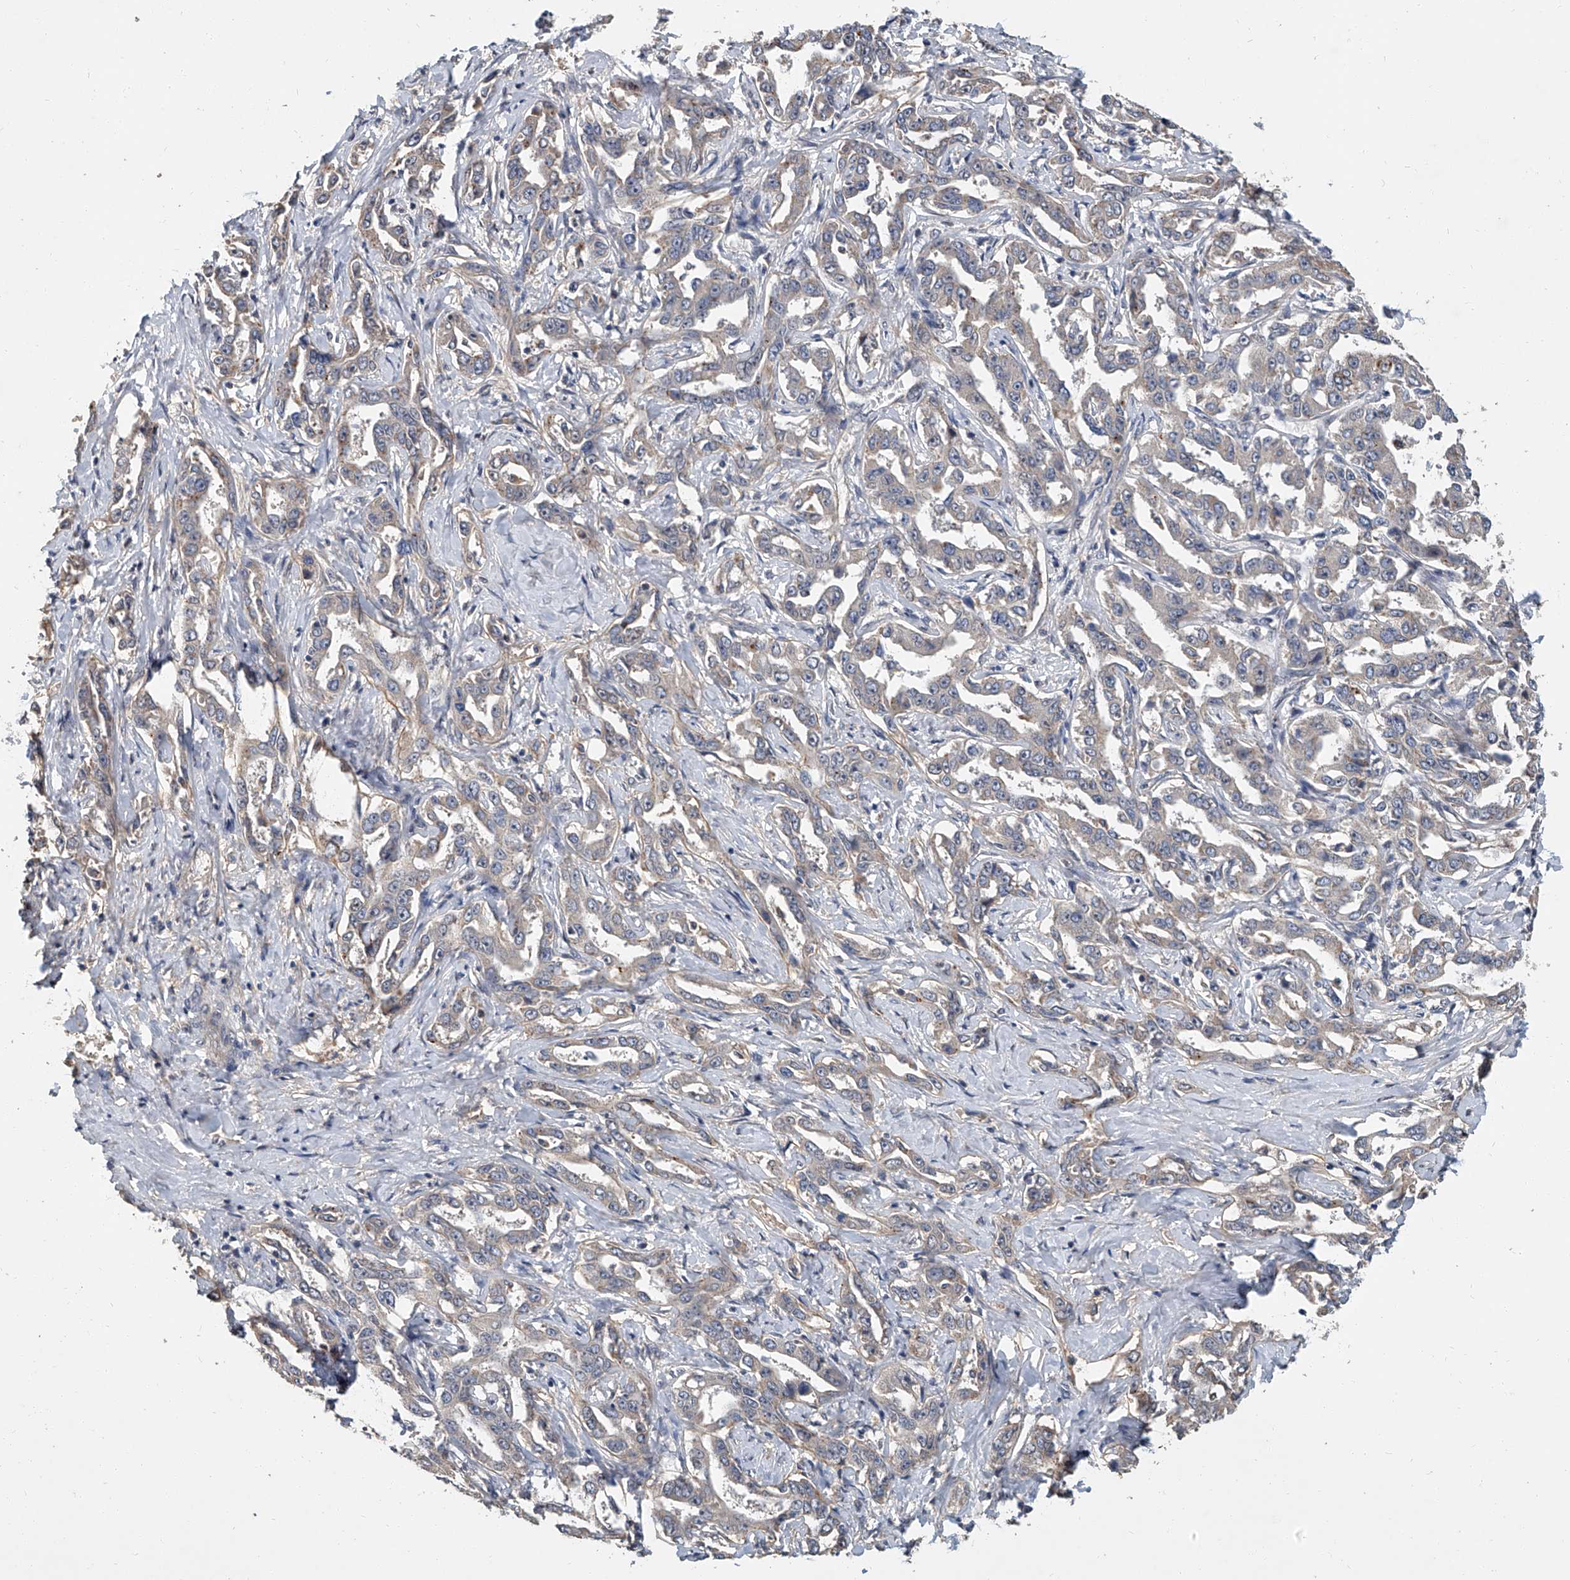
{"staining": {"intensity": "weak", "quantity": ">75%", "location": "cytoplasmic/membranous"}, "tissue": "liver cancer", "cell_type": "Tumor cells", "image_type": "cancer", "snomed": [{"axis": "morphology", "description": "Cholangiocarcinoma"}, {"axis": "topography", "description": "Liver"}], "caption": "Immunohistochemical staining of cholangiocarcinoma (liver) demonstrates weak cytoplasmic/membranous protein staining in about >75% of tumor cells. Using DAB (brown) and hematoxylin (blue) stains, captured at high magnification using brightfield microscopy.", "gene": "JAG2", "patient": {"sex": "male", "age": 59}}